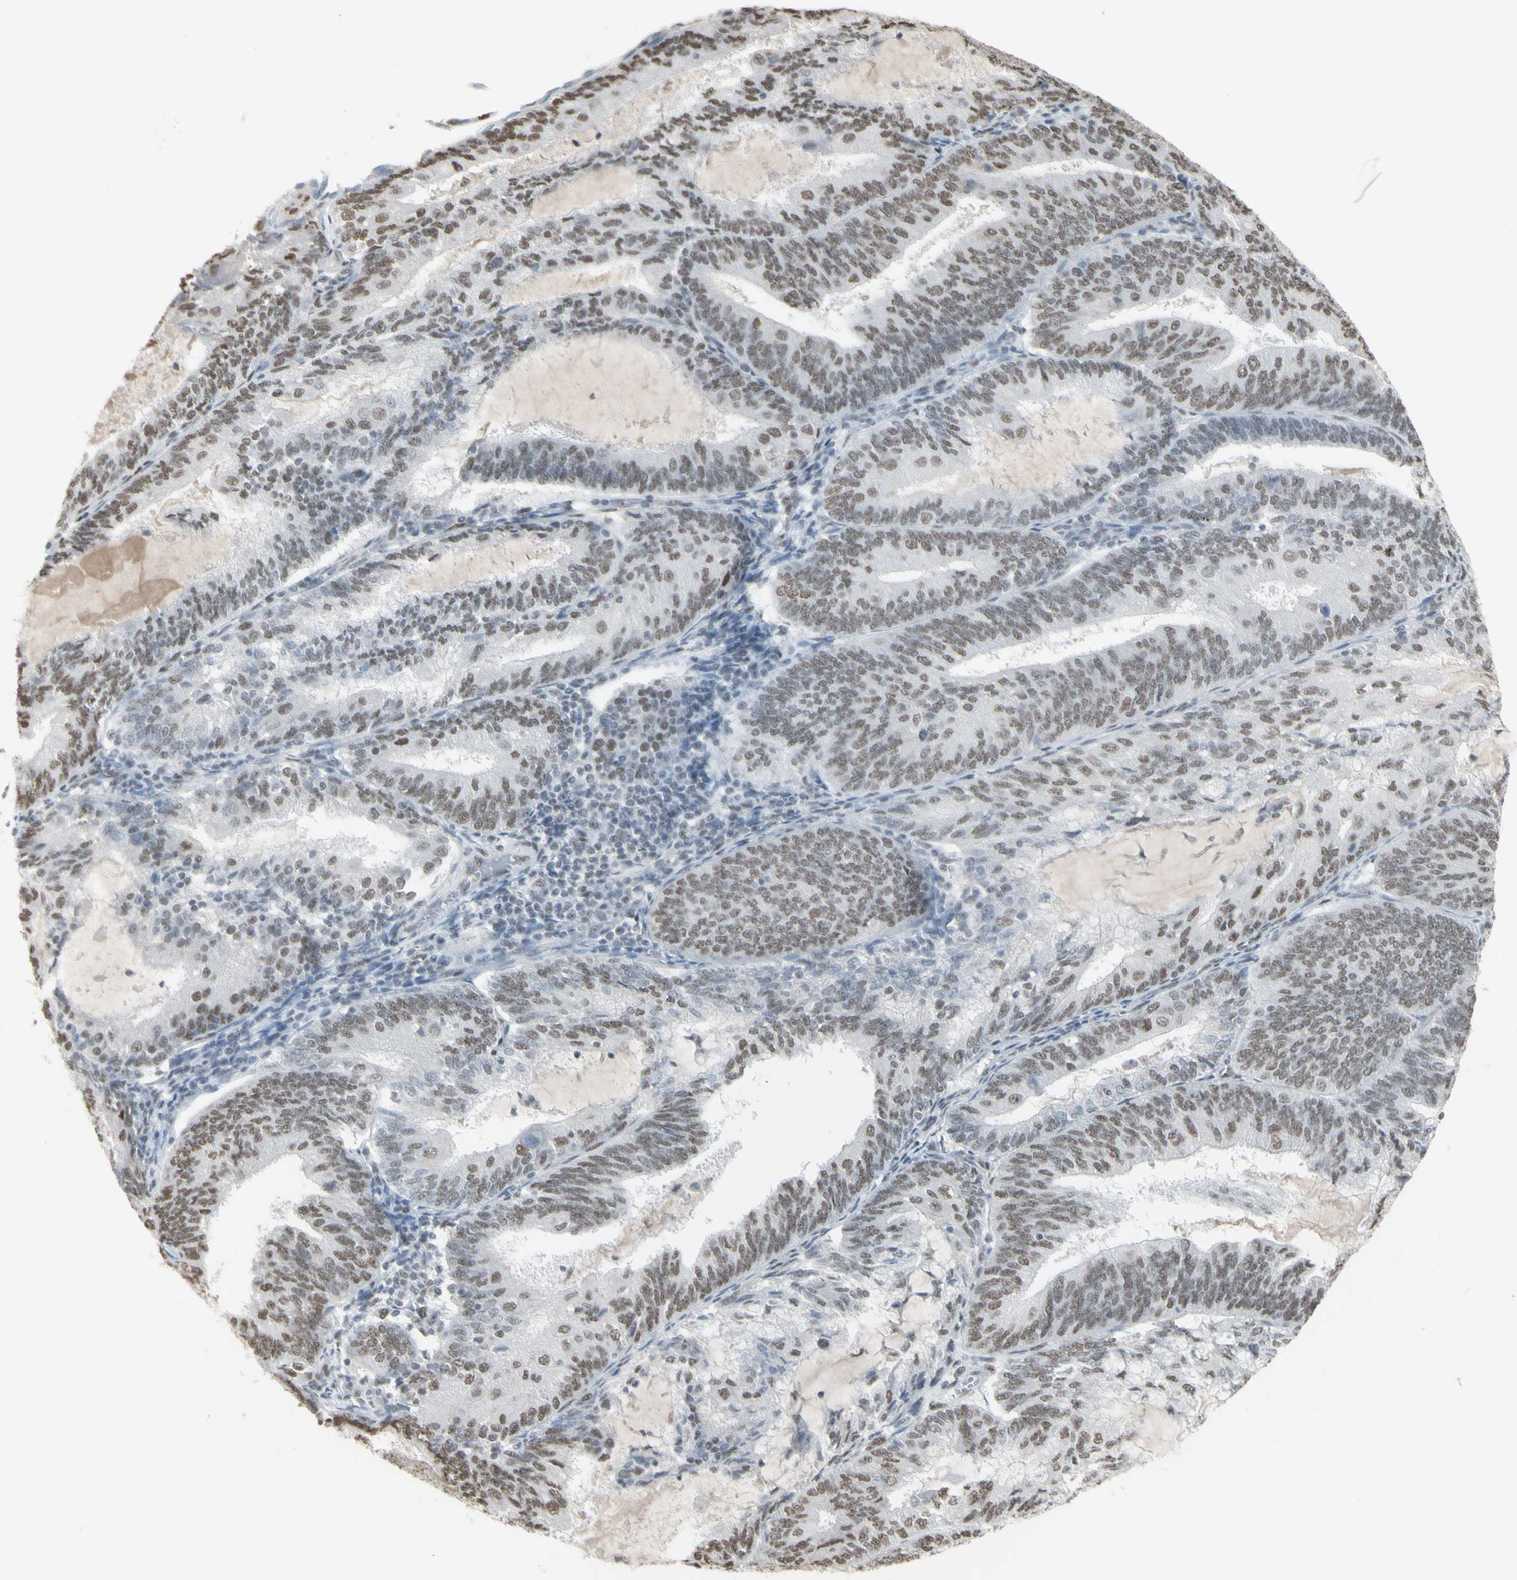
{"staining": {"intensity": "moderate", "quantity": ">75%", "location": "nuclear"}, "tissue": "endometrial cancer", "cell_type": "Tumor cells", "image_type": "cancer", "snomed": [{"axis": "morphology", "description": "Adenocarcinoma, NOS"}, {"axis": "topography", "description": "Endometrium"}], "caption": "There is medium levels of moderate nuclear staining in tumor cells of endometrial cancer (adenocarcinoma), as demonstrated by immunohistochemical staining (brown color).", "gene": "TRIM28", "patient": {"sex": "female", "age": 81}}